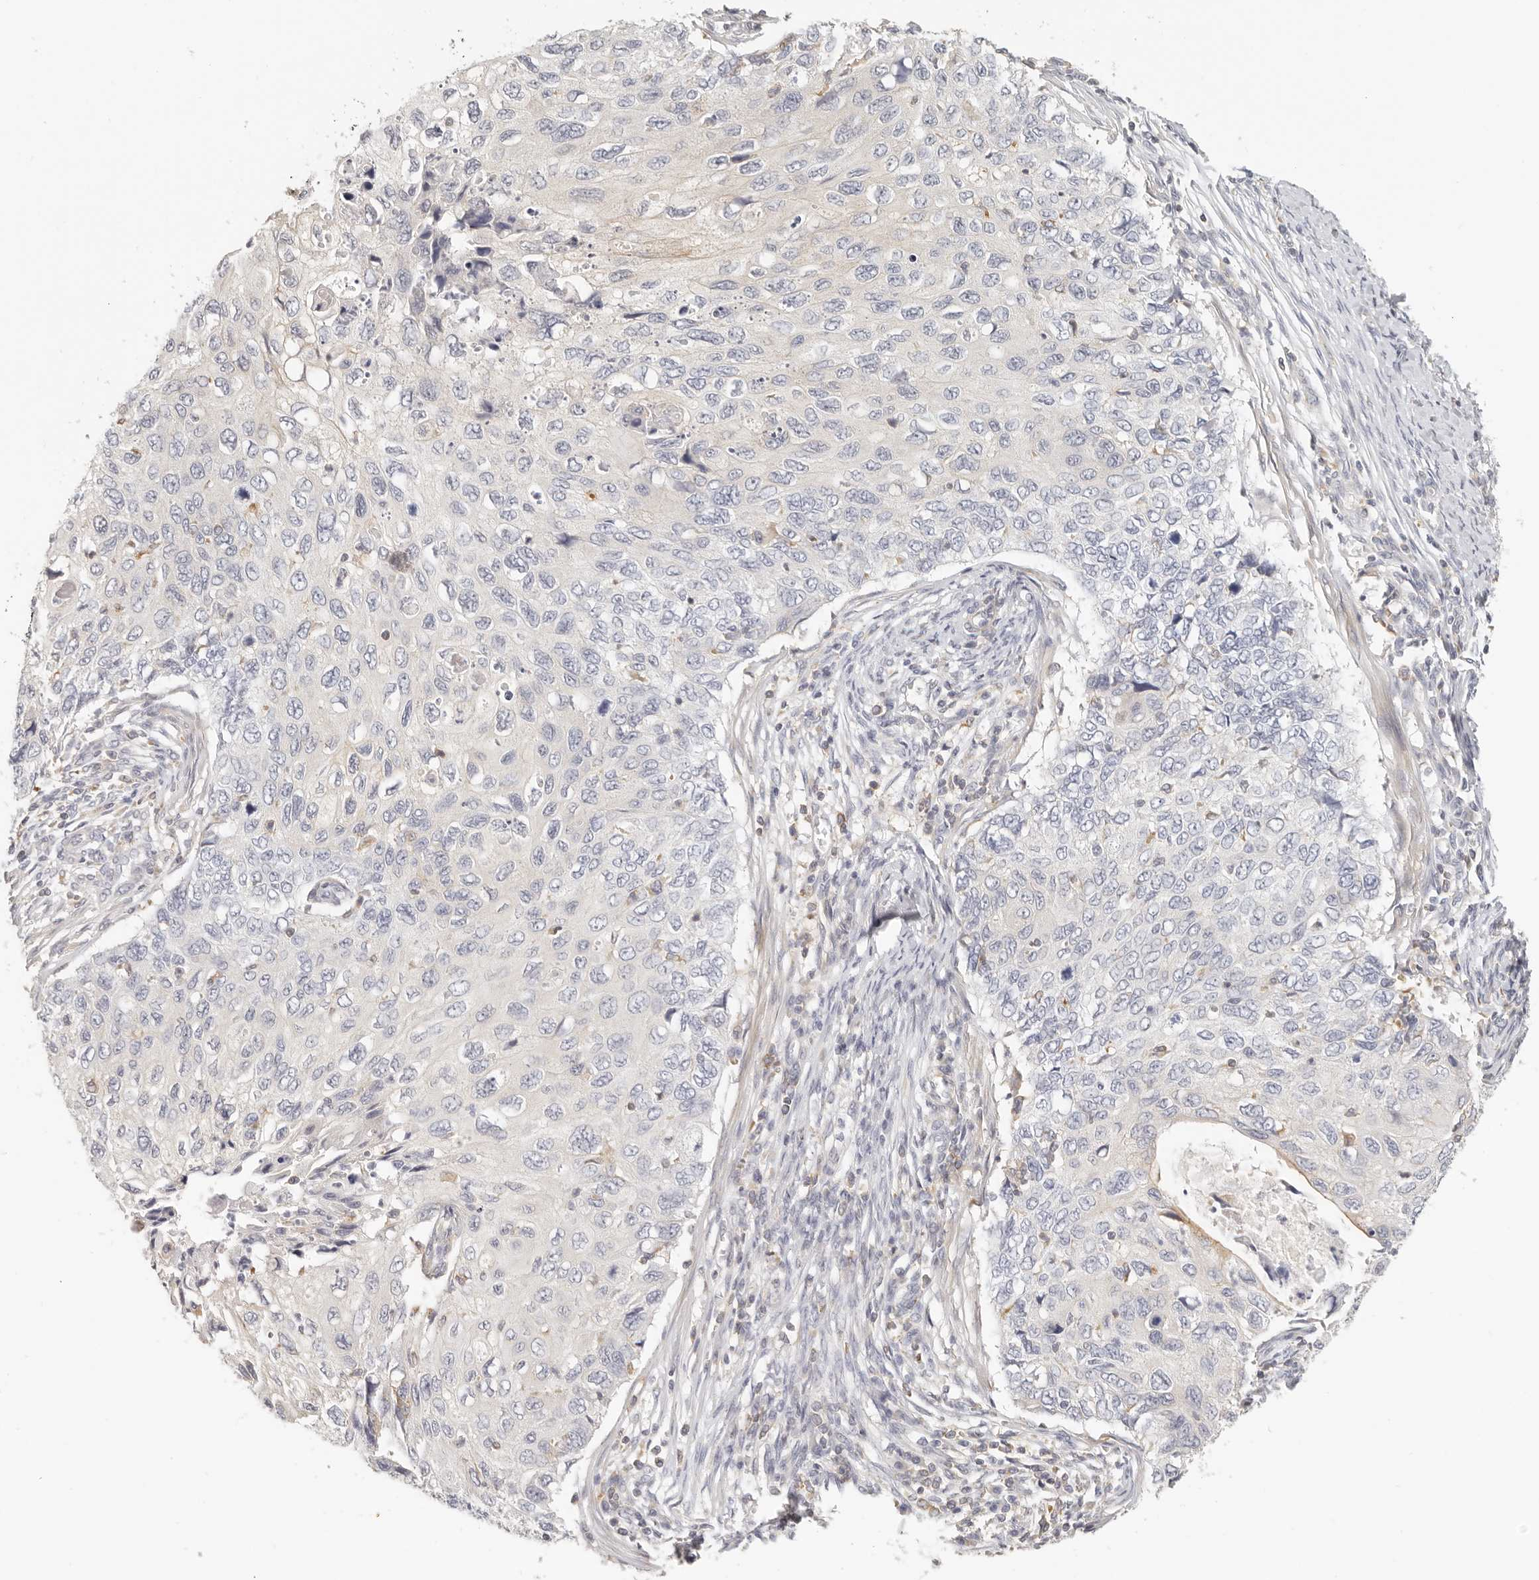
{"staining": {"intensity": "negative", "quantity": "none", "location": "none"}, "tissue": "cervical cancer", "cell_type": "Tumor cells", "image_type": "cancer", "snomed": [{"axis": "morphology", "description": "Squamous cell carcinoma, NOS"}, {"axis": "topography", "description": "Cervix"}], "caption": "Cervical squamous cell carcinoma was stained to show a protein in brown. There is no significant expression in tumor cells. (DAB immunohistochemistry (IHC) visualized using brightfield microscopy, high magnification).", "gene": "ANXA9", "patient": {"sex": "female", "age": 70}}